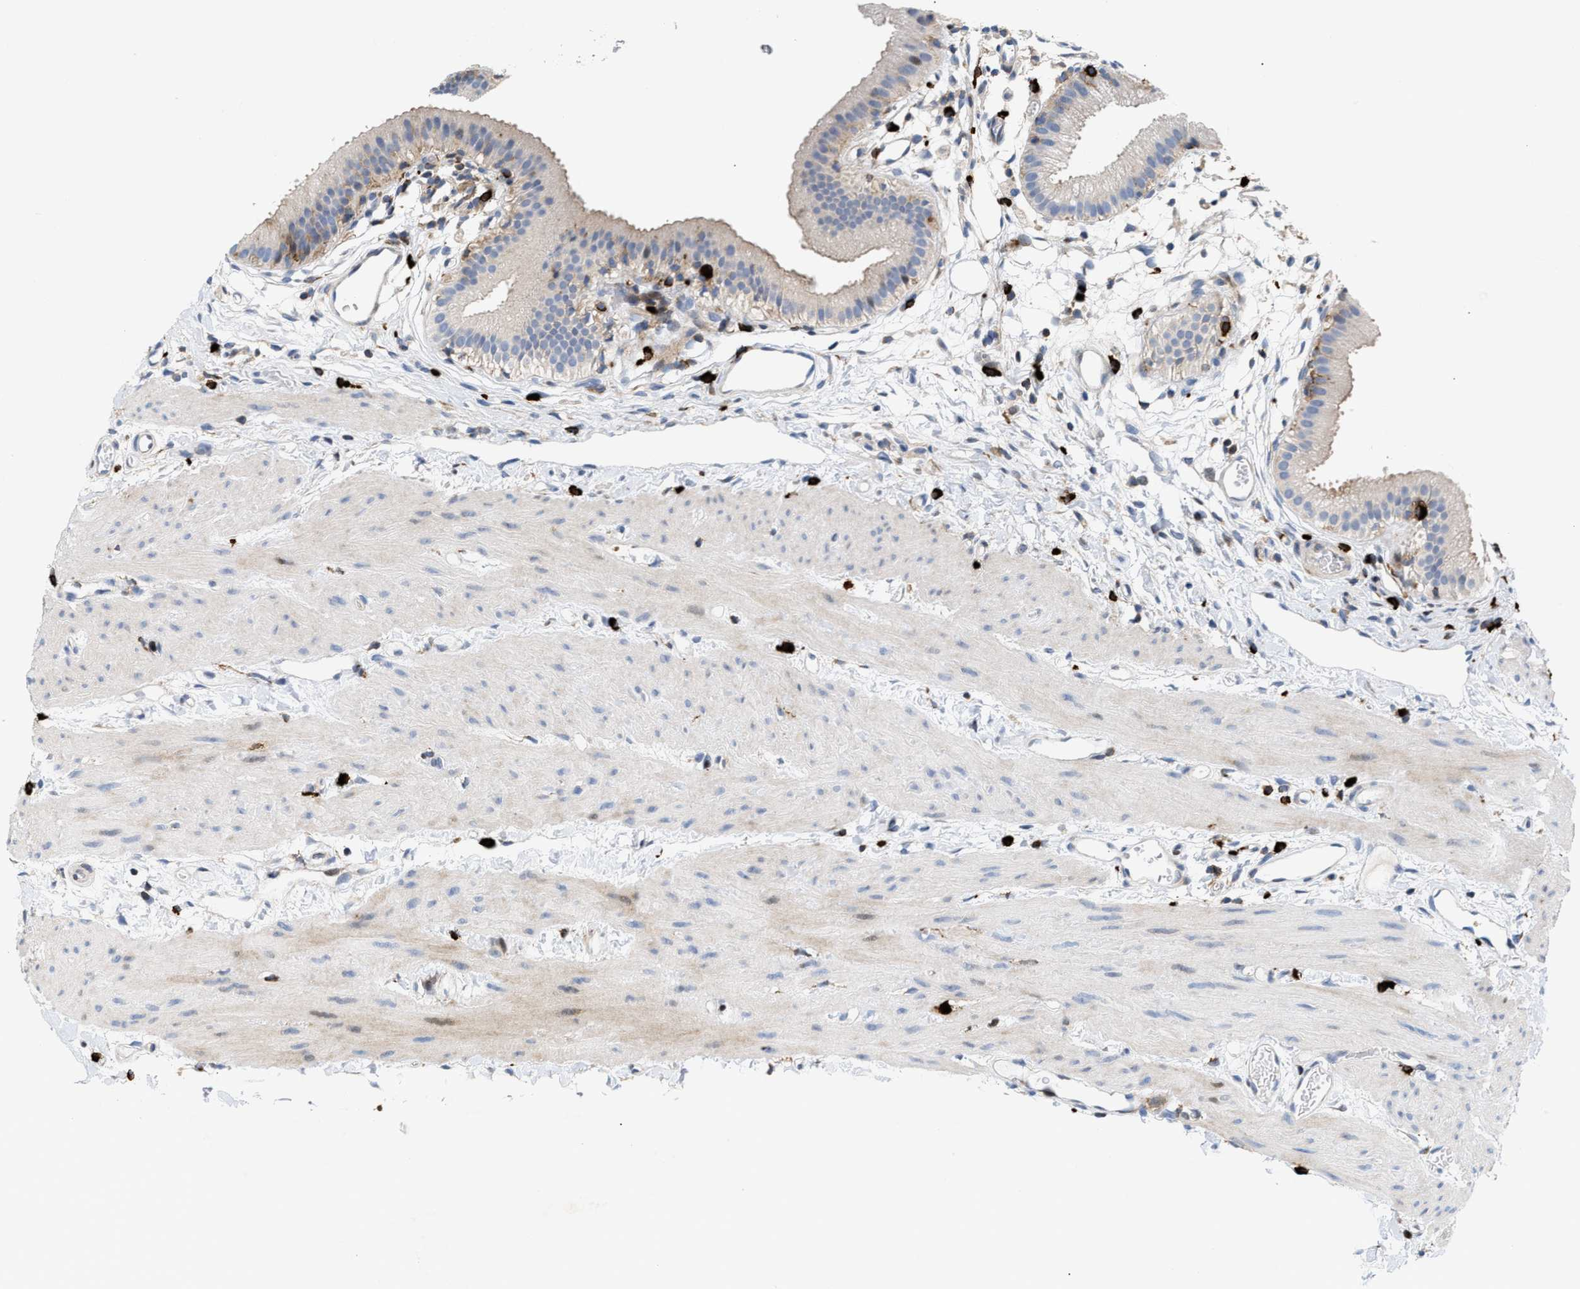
{"staining": {"intensity": "moderate", "quantity": ">75%", "location": "cytoplasmic/membranous"}, "tissue": "gallbladder", "cell_type": "Glandular cells", "image_type": "normal", "snomed": [{"axis": "morphology", "description": "Normal tissue, NOS"}, {"axis": "topography", "description": "Gallbladder"}], "caption": "Immunohistochemistry (IHC) staining of normal gallbladder, which demonstrates medium levels of moderate cytoplasmic/membranous positivity in approximately >75% of glandular cells indicating moderate cytoplasmic/membranous protein expression. The staining was performed using DAB (3,3'-diaminobenzidine) (brown) for protein detection and nuclei were counterstained in hematoxylin (blue).", "gene": "ATP9A", "patient": {"sex": "female", "age": 26}}